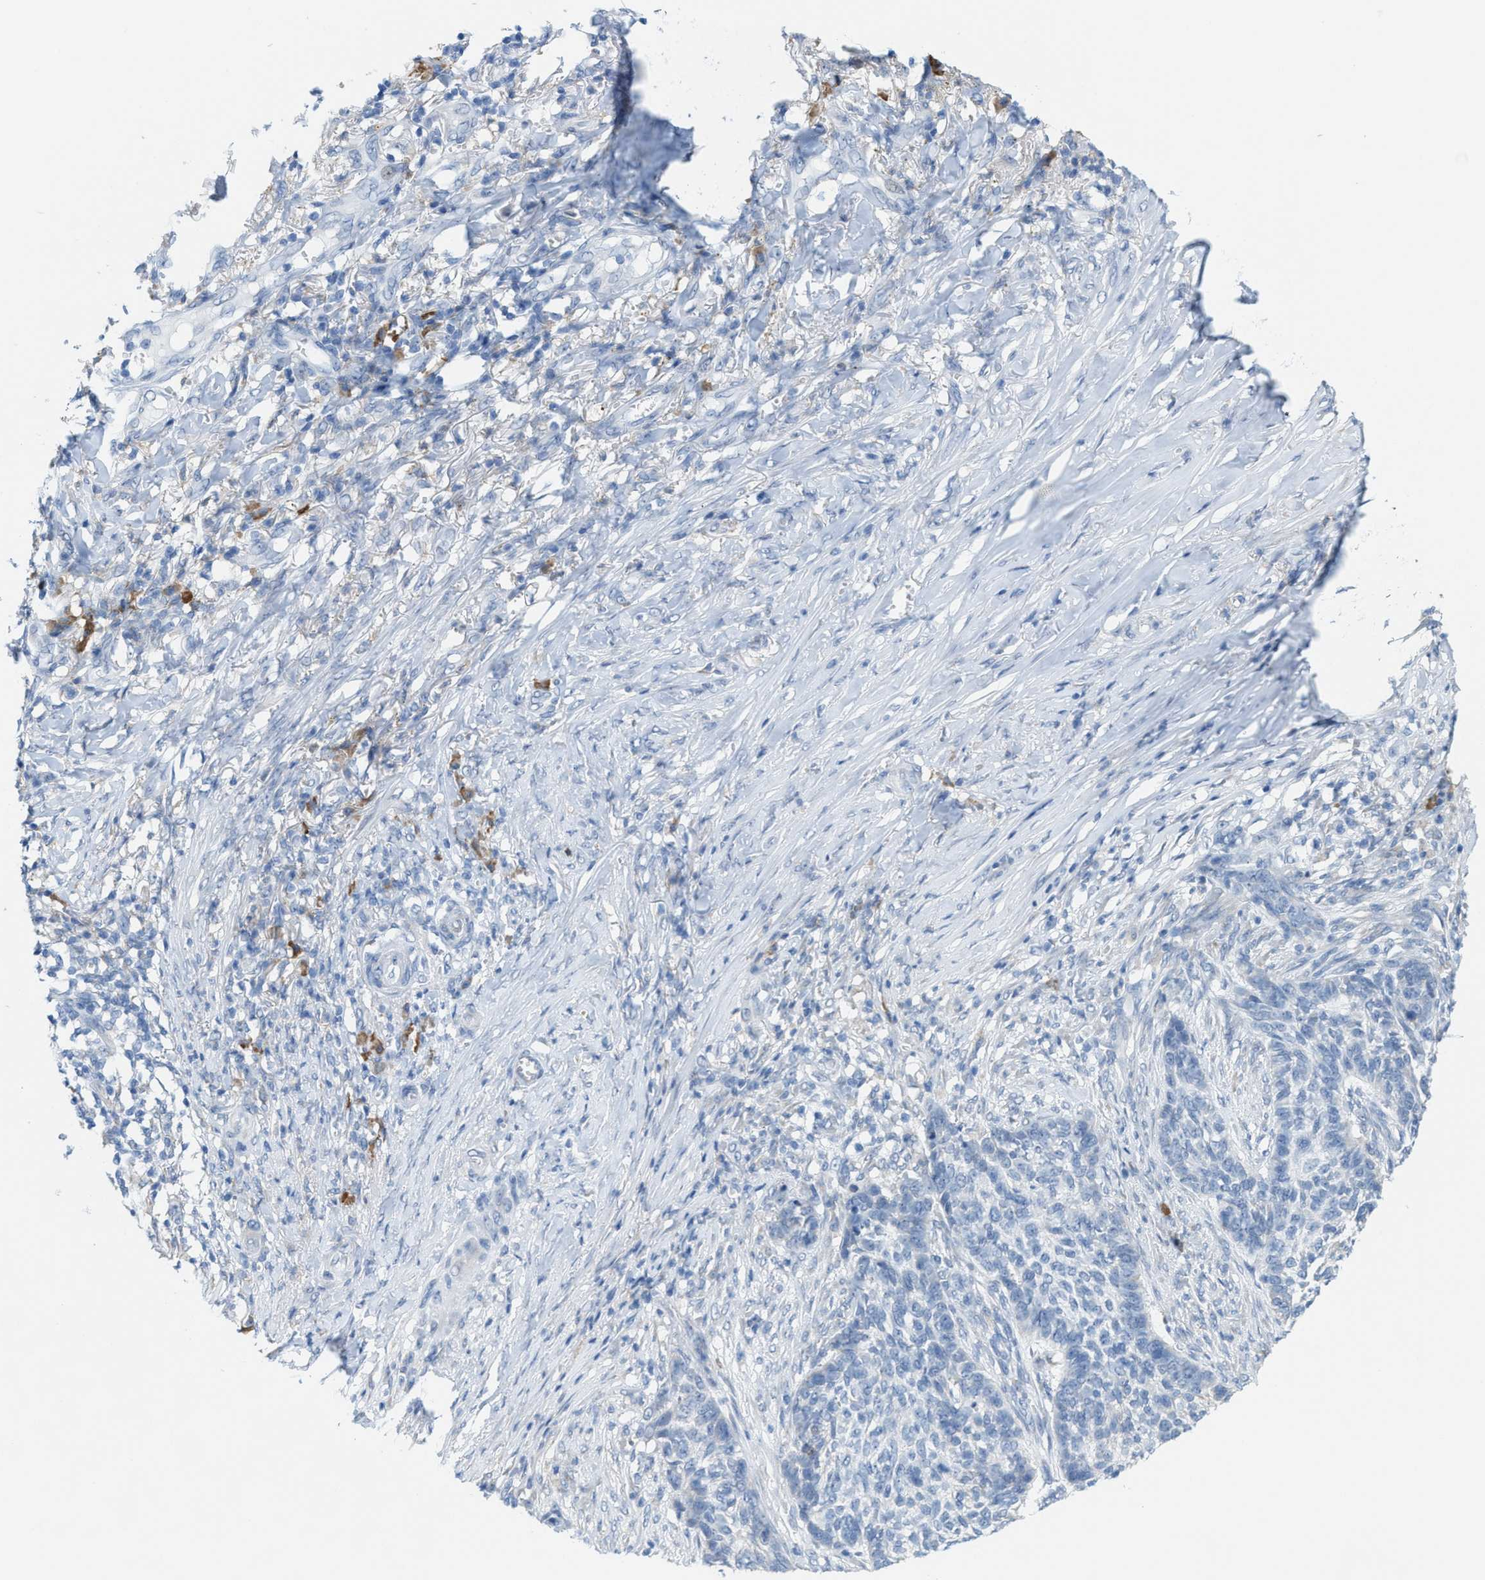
{"staining": {"intensity": "negative", "quantity": "none", "location": "none"}, "tissue": "skin cancer", "cell_type": "Tumor cells", "image_type": "cancer", "snomed": [{"axis": "morphology", "description": "Basal cell carcinoma"}, {"axis": "topography", "description": "Skin"}], "caption": "Tumor cells are negative for brown protein staining in skin basal cell carcinoma.", "gene": "KIFC3", "patient": {"sex": "male", "age": 85}}